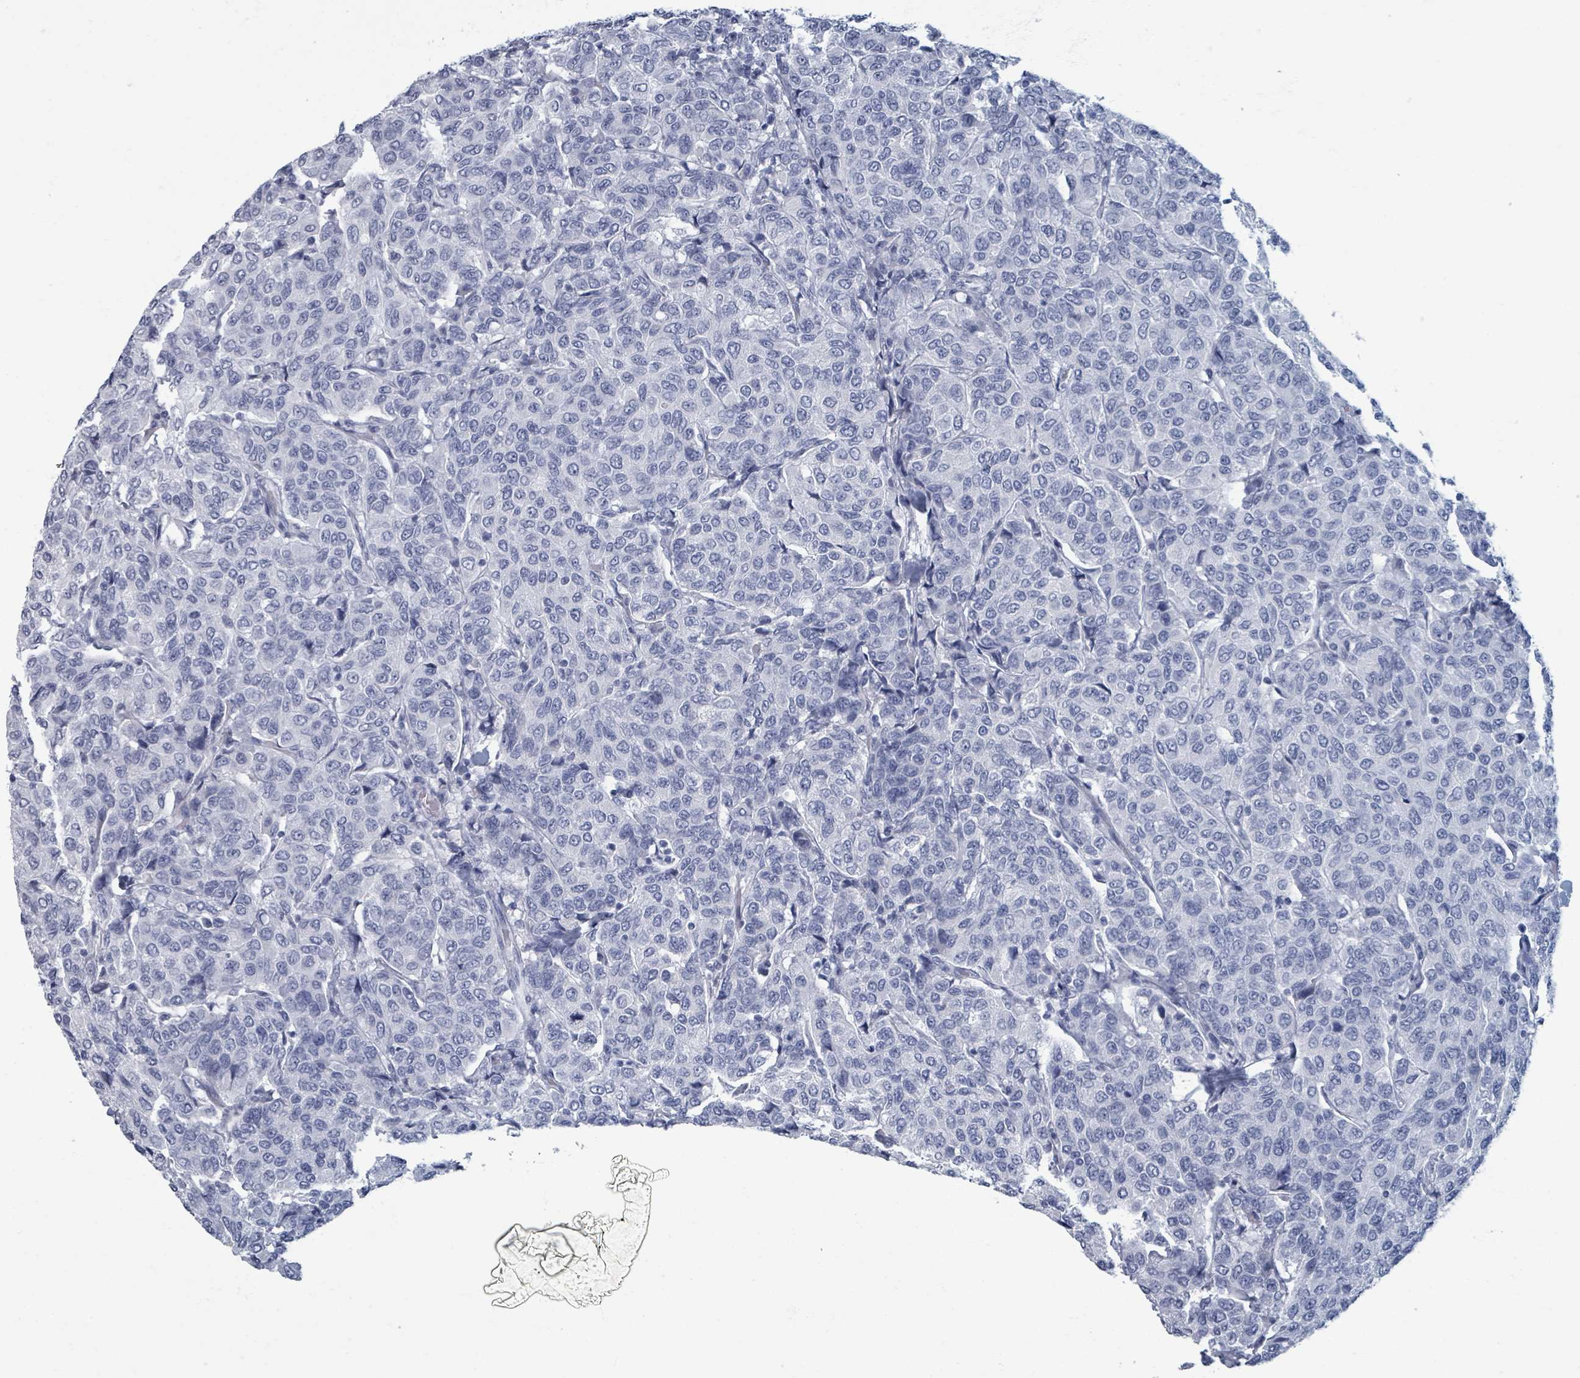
{"staining": {"intensity": "negative", "quantity": "none", "location": "none"}, "tissue": "breast cancer", "cell_type": "Tumor cells", "image_type": "cancer", "snomed": [{"axis": "morphology", "description": "Duct carcinoma"}, {"axis": "topography", "description": "Breast"}], "caption": "DAB immunohistochemical staining of breast intraductal carcinoma demonstrates no significant expression in tumor cells.", "gene": "TAS2R1", "patient": {"sex": "female", "age": 55}}